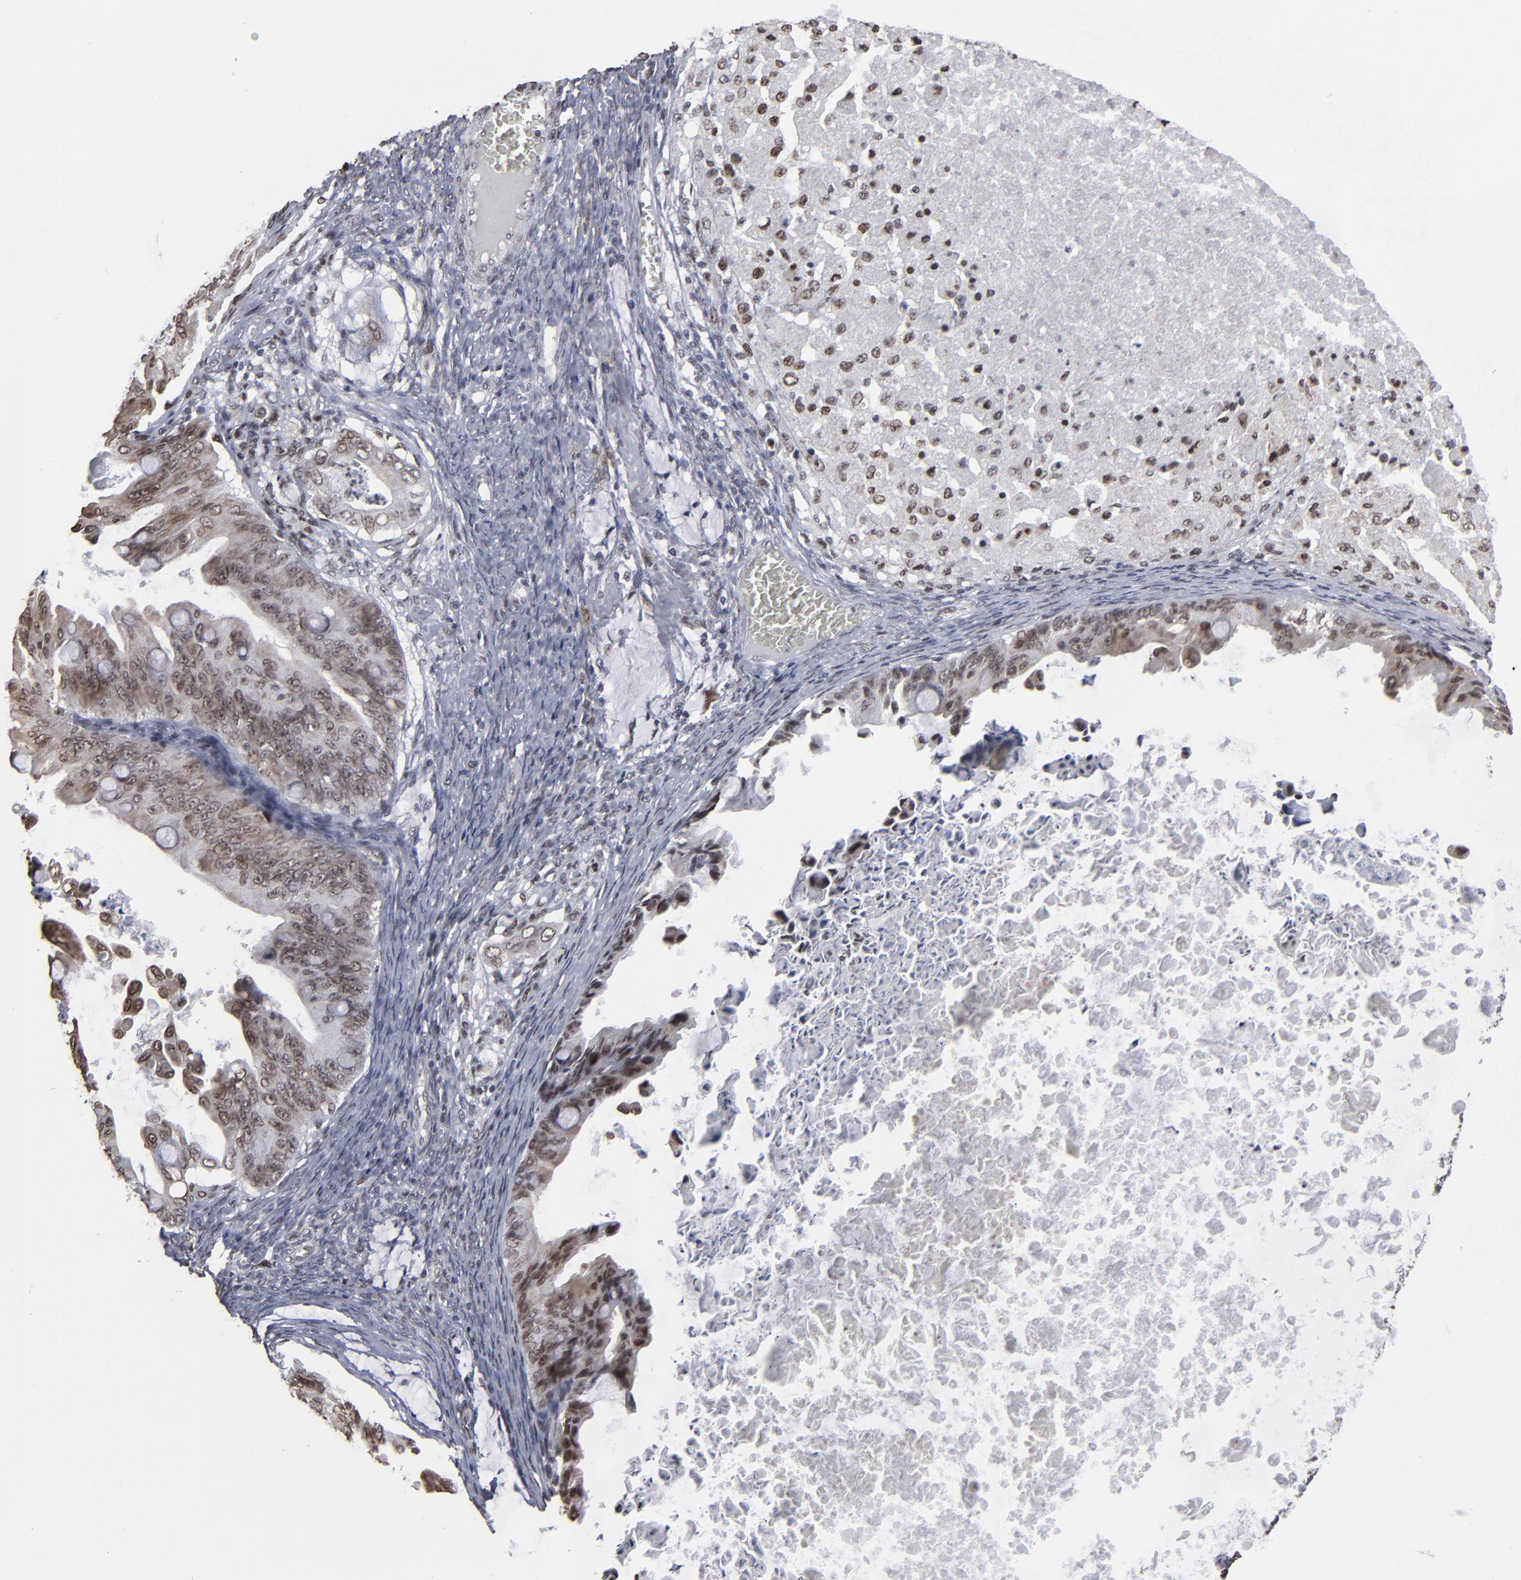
{"staining": {"intensity": "moderate", "quantity": "25%-75%", "location": "nuclear"}, "tissue": "ovarian cancer", "cell_type": "Tumor cells", "image_type": "cancer", "snomed": [{"axis": "morphology", "description": "Cystadenocarcinoma, mucinous, NOS"}, {"axis": "topography", "description": "Ovary"}], "caption": "The photomicrograph reveals immunohistochemical staining of ovarian cancer. There is moderate nuclear staining is appreciated in approximately 25%-75% of tumor cells.", "gene": "BAZ1A", "patient": {"sex": "female", "age": 37}}